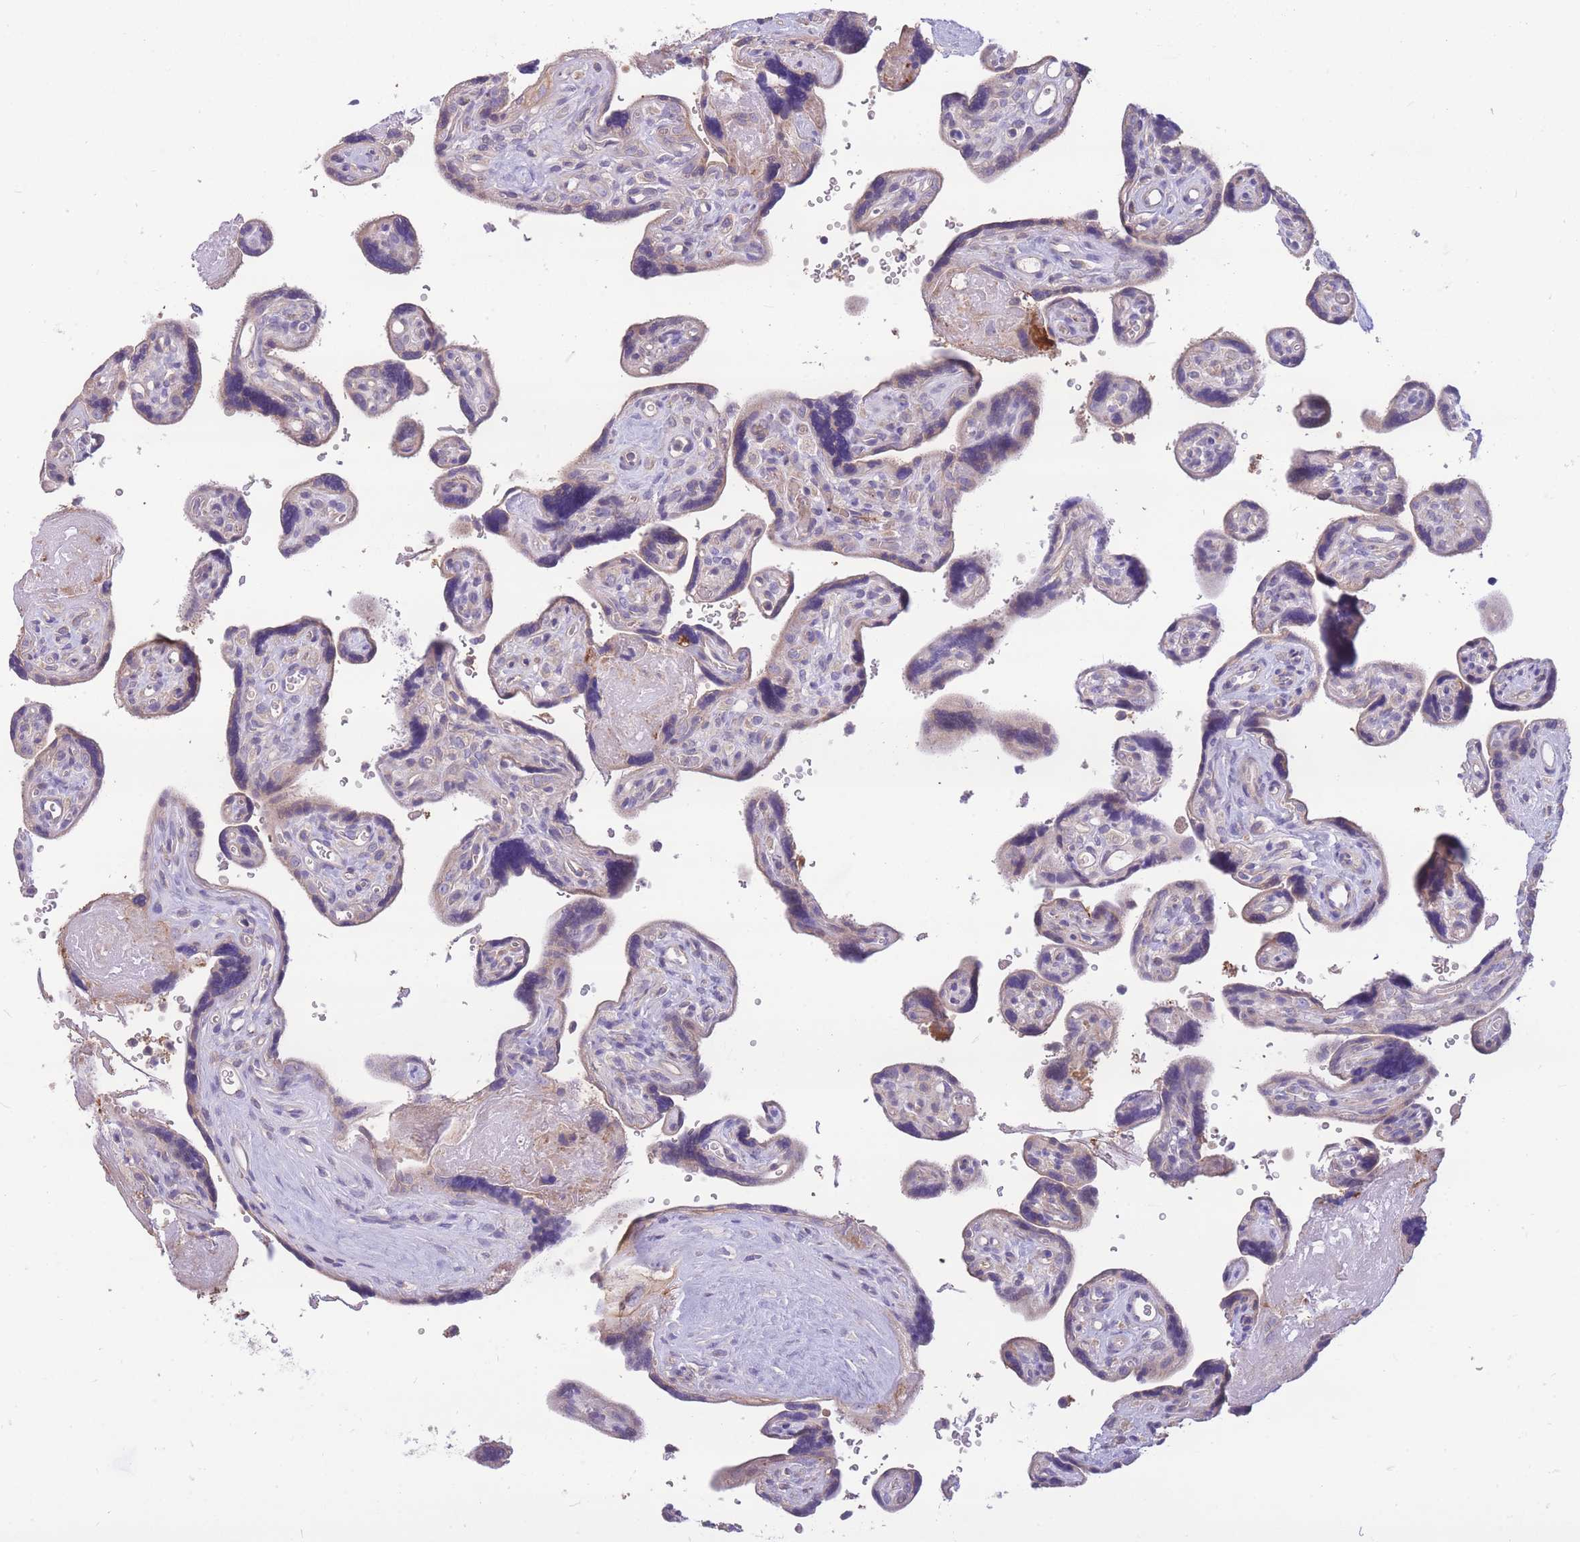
{"staining": {"intensity": "moderate", "quantity": ">75%", "location": "cytoplasmic/membranous"}, "tissue": "placenta", "cell_type": "Decidual cells", "image_type": "normal", "snomed": [{"axis": "morphology", "description": "Normal tissue, NOS"}, {"axis": "topography", "description": "Placenta"}], "caption": "This histopathology image exhibits immunohistochemistry staining of normal placenta, with medium moderate cytoplasmic/membranous positivity in about >75% of decidual cells.", "gene": "OR5T1", "patient": {"sex": "female", "age": 39}}